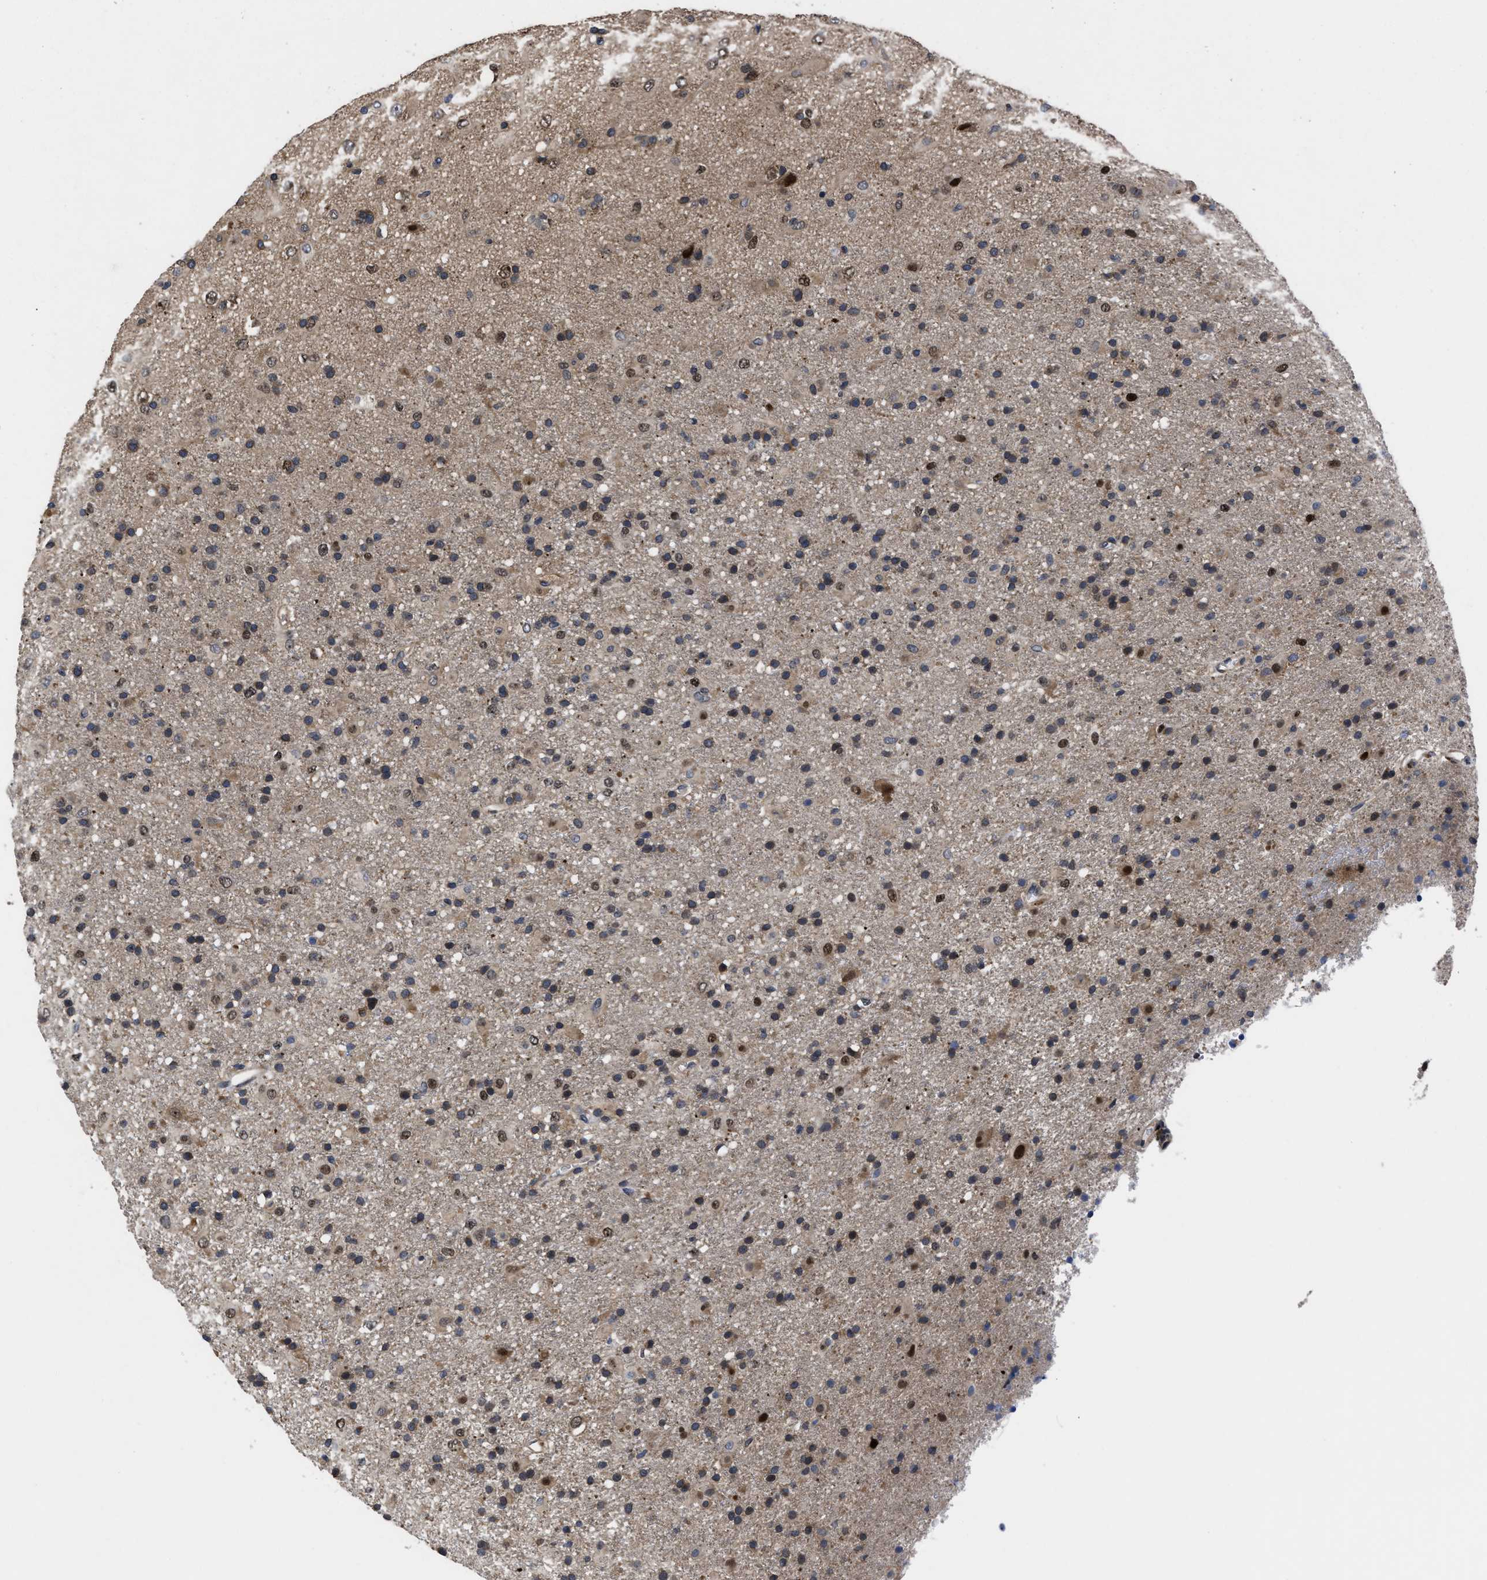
{"staining": {"intensity": "moderate", "quantity": "<25%", "location": "nuclear"}, "tissue": "glioma", "cell_type": "Tumor cells", "image_type": "cancer", "snomed": [{"axis": "morphology", "description": "Glioma, malignant, Low grade"}, {"axis": "topography", "description": "Brain"}], "caption": "Immunohistochemistry (IHC) micrograph of malignant glioma (low-grade) stained for a protein (brown), which exhibits low levels of moderate nuclear staining in approximately <25% of tumor cells.", "gene": "FAM200A", "patient": {"sex": "male", "age": 65}}